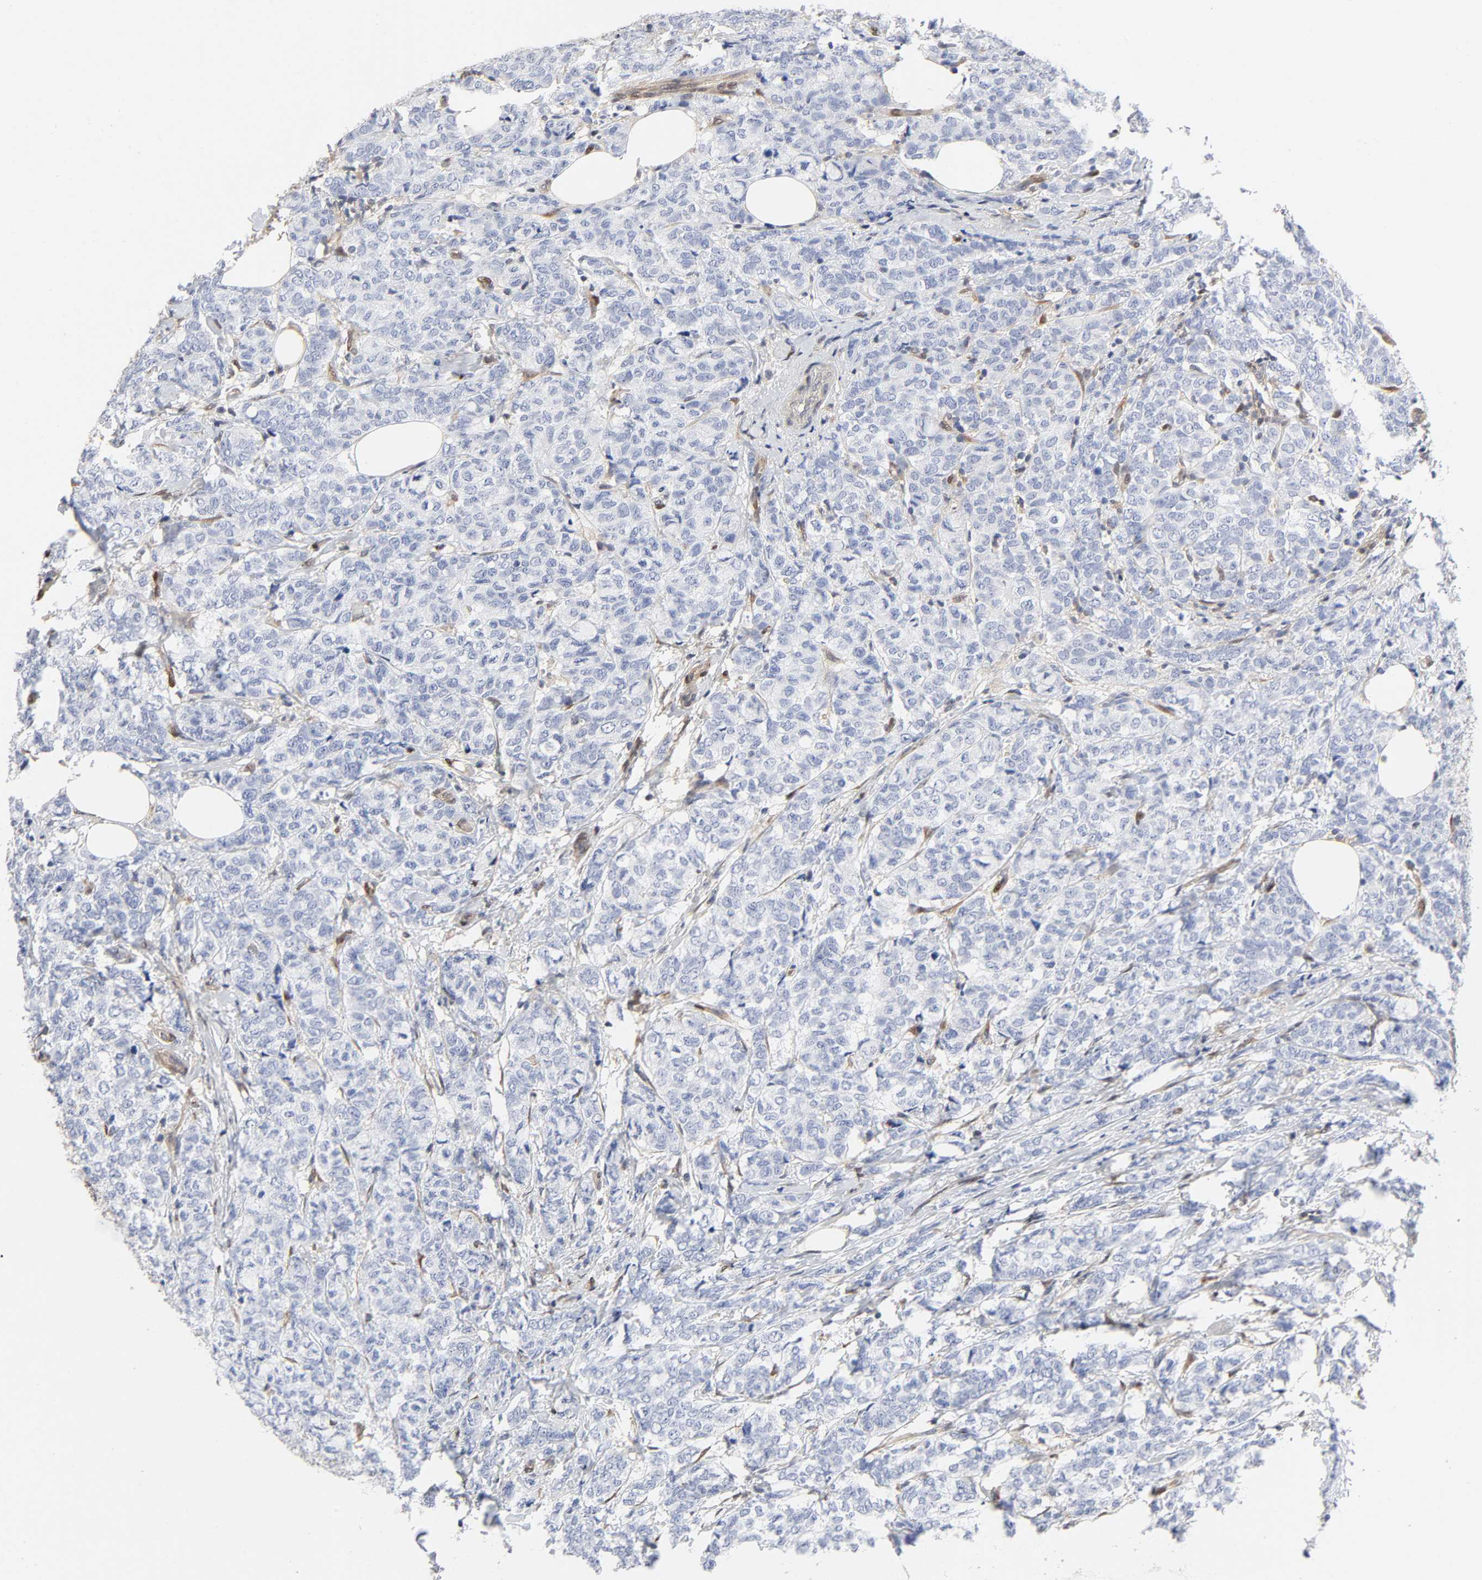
{"staining": {"intensity": "negative", "quantity": "none", "location": "none"}, "tissue": "breast cancer", "cell_type": "Tumor cells", "image_type": "cancer", "snomed": [{"axis": "morphology", "description": "Lobular carcinoma"}, {"axis": "topography", "description": "Breast"}], "caption": "This histopathology image is of breast cancer stained with IHC to label a protein in brown with the nuclei are counter-stained blue. There is no positivity in tumor cells.", "gene": "PTEN", "patient": {"sex": "female", "age": 60}}